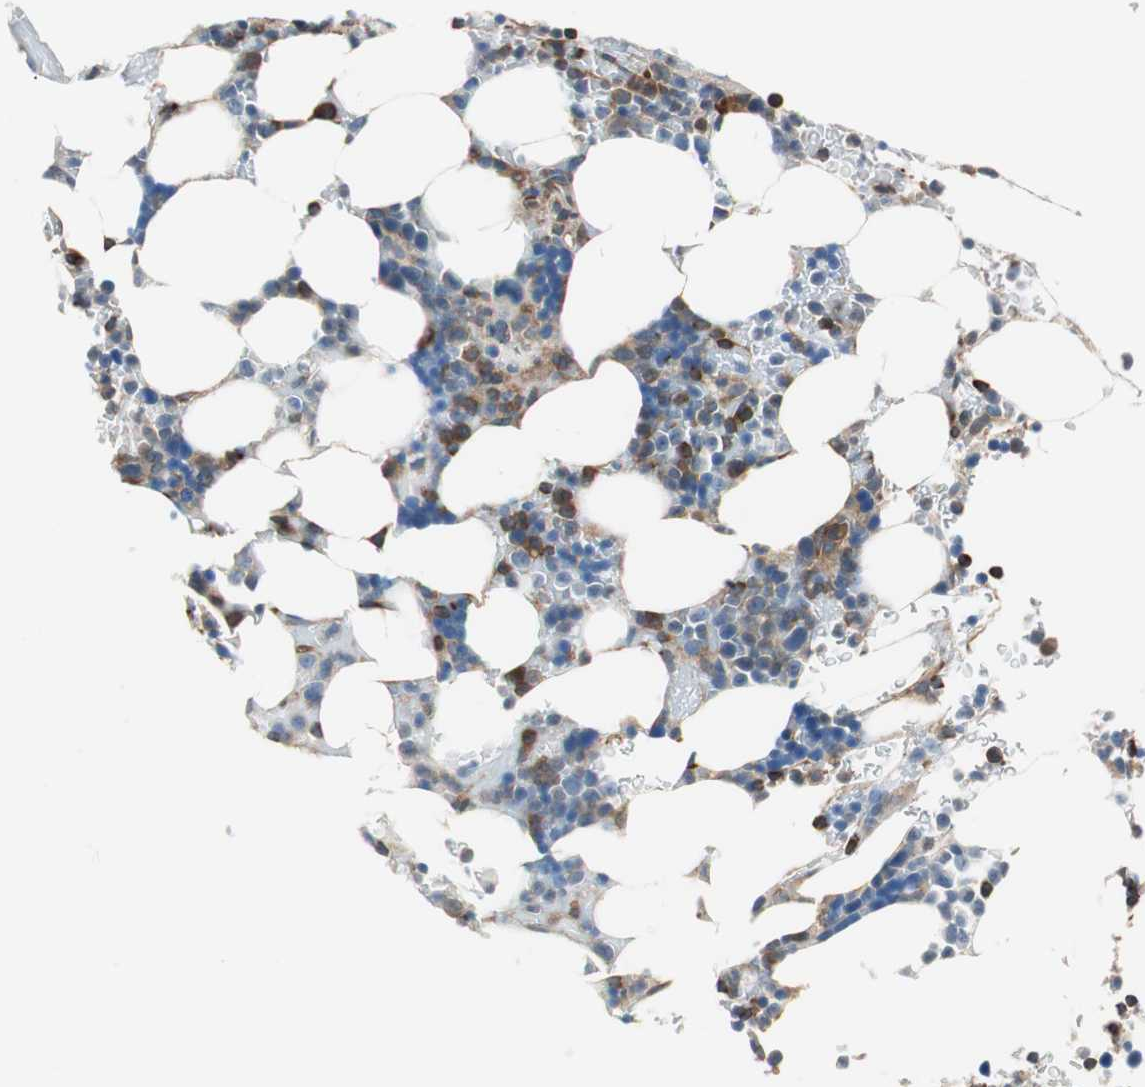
{"staining": {"intensity": "strong", "quantity": "25%-75%", "location": "cytoplasmic/membranous"}, "tissue": "bone marrow", "cell_type": "Hematopoietic cells", "image_type": "normal", "snomed": [{"axis": "morphology", "description": "Normal tissue, NOS"}, {"axis": "topography", "description": "Bone marrow"}], "caption": "The photomicrograph reveals staining of unremarkable bone marrow, revealing strong cytoplasmic/membranous protein positivity (brown color) within hematopoietic cells. The protein of interest is stained brown, and the nuclei are stained in blue (DAB IHC with brightfield microscopy, high magnification).", "gene": "WASL", "patient": {"sex": "female", "age": 73}}